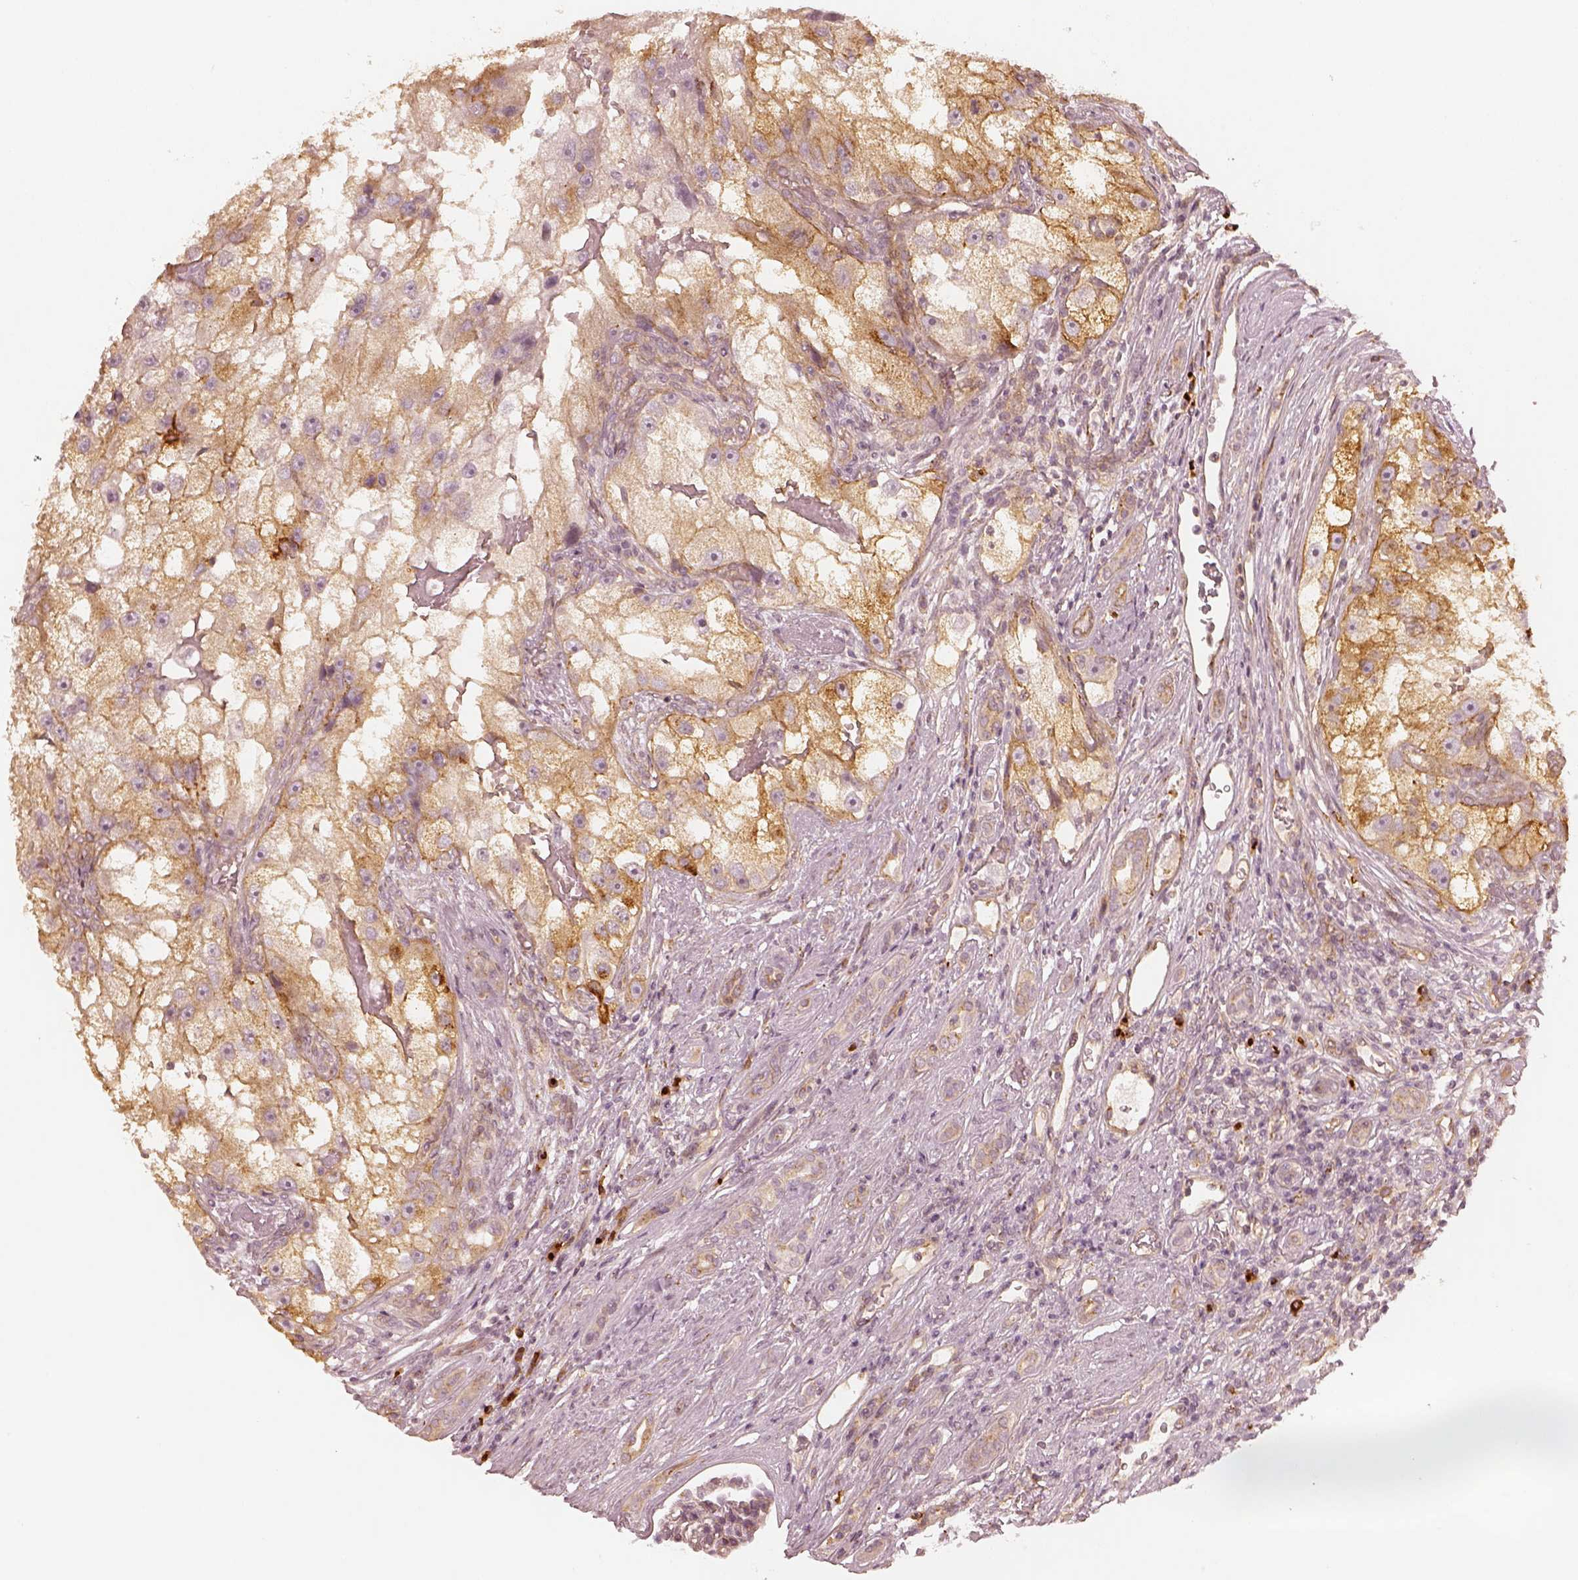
{"staining": {"intensity": "moderate", "quantity": "25%-75%", "location": "cytoplasmic/membranous"}, "tissue": "renal cancer", "cell_type": "Tumor cells", "image_type": "cancer", "snomed": [{"axis": "morphology", "description": "Adenocarcinoma, NOS"}, {"axis": "topography", "description": "Kidney"}], "caption": "Renal adenocarcinoma was stained to show a protein in brown. There is medium levels of moderate cytoplasmic/membranous expression in about 25%-75% of tumor cells. The staining was performed using DAB, with brown indicating positive protein expression. Nuclei are stained blue with hematoxylin.", "gene": "GORASP2", "patient": {"sex": "male", "age": 63}}